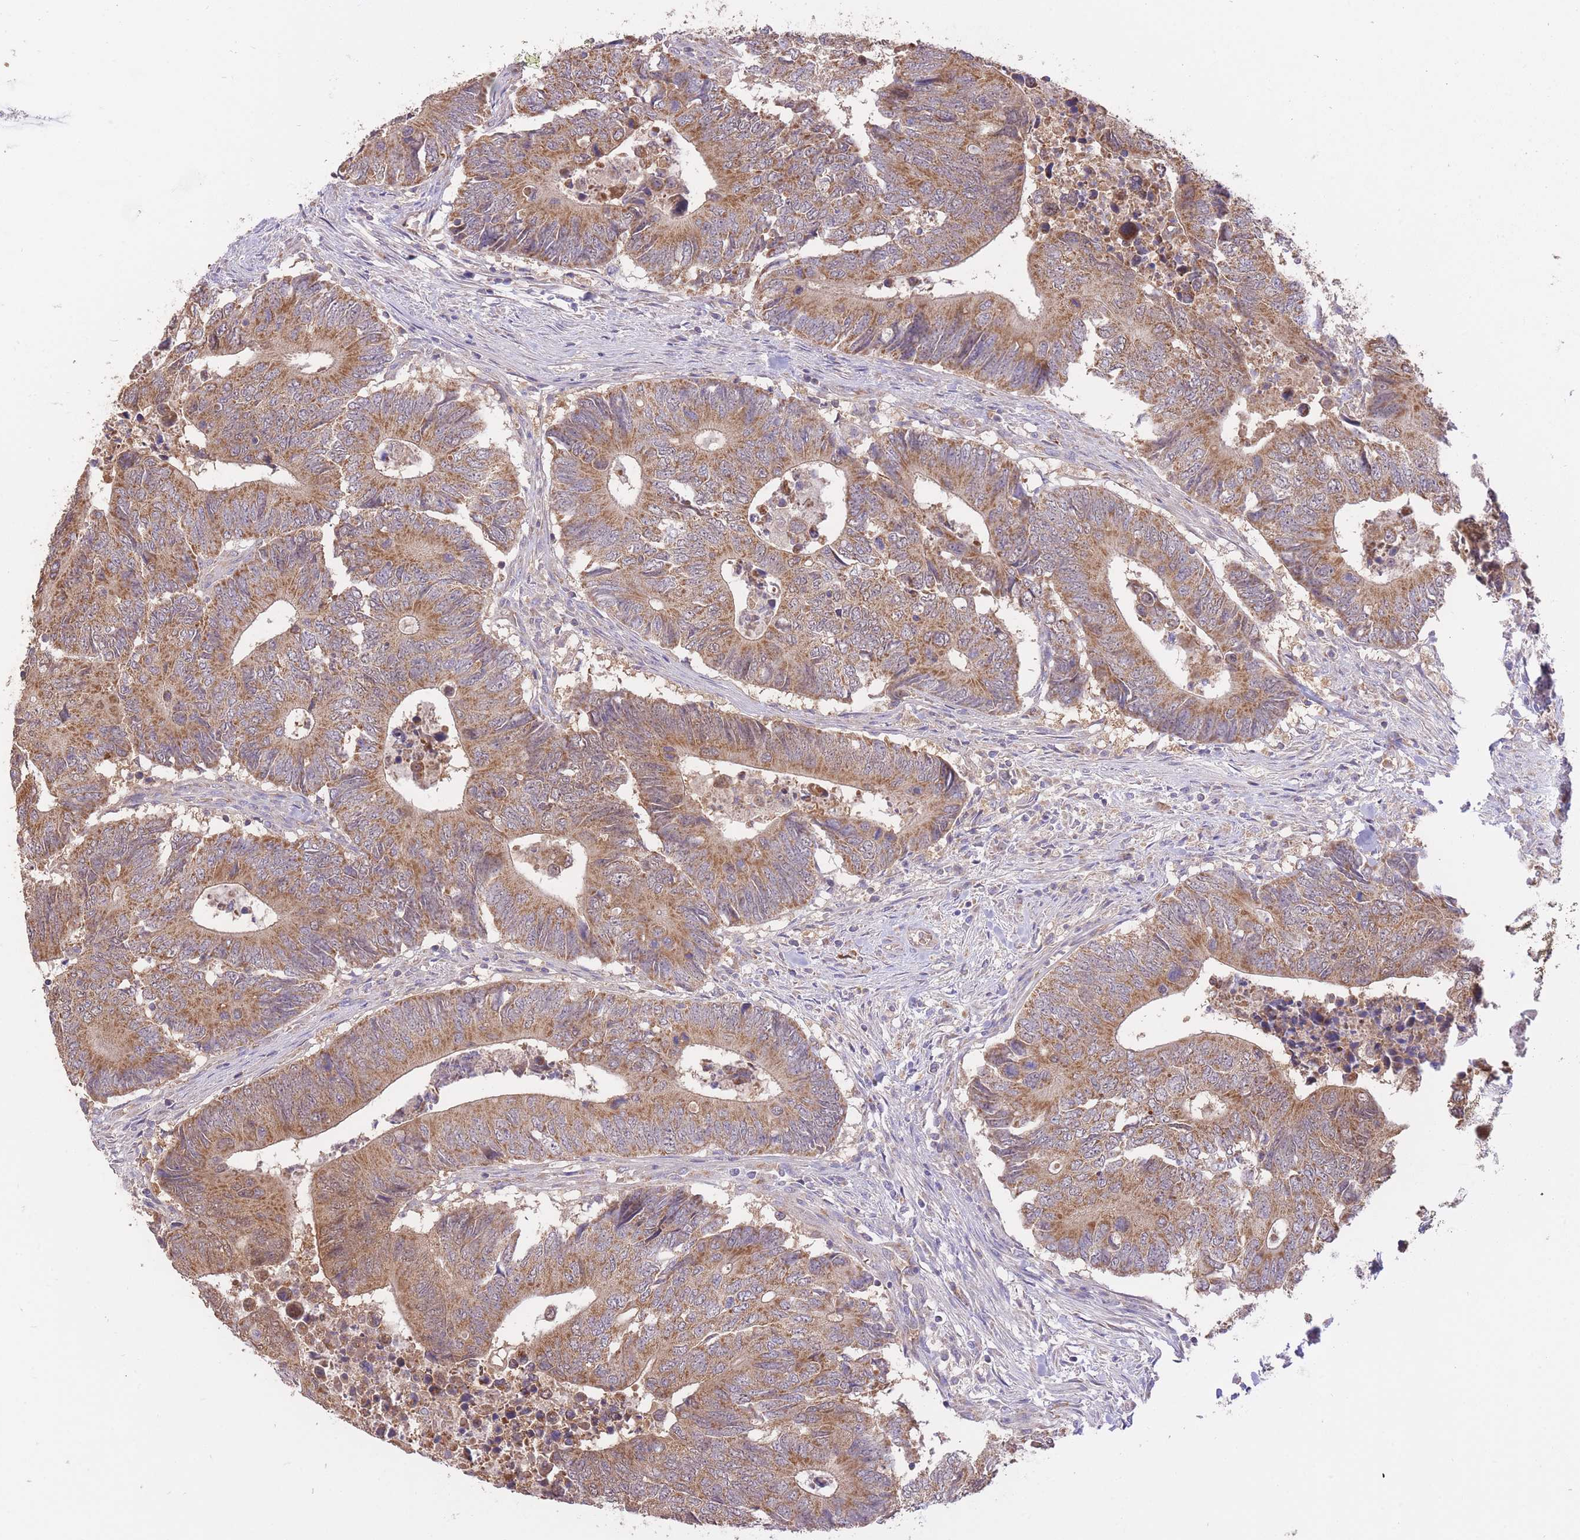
{"staining": {"intensity": "moderate", "quantity": ">75%", "location": "cytoplasmic/membranous"}, "tissue": "colorectal cancer", "cell_type": "Tumor cells", "image_type": "cancer", "snomed": [{"axis": "morphology", "description": "Adenocarcinoma, NOS"}, {"axis": "topography", "description": "Colon"}], "caption": "IHC of human adenocarcinoma (colorectal) shows medium levels of moderate cytoplasmic/membranous staining in about >75% of tumor cells. The protein of interest is stained brown, and the nuclei are stained in blue (DAB IHC with brightfield microscopy, high magnification).", "gene": "PREP", "patient": {"sex": "male", "age": 87}}